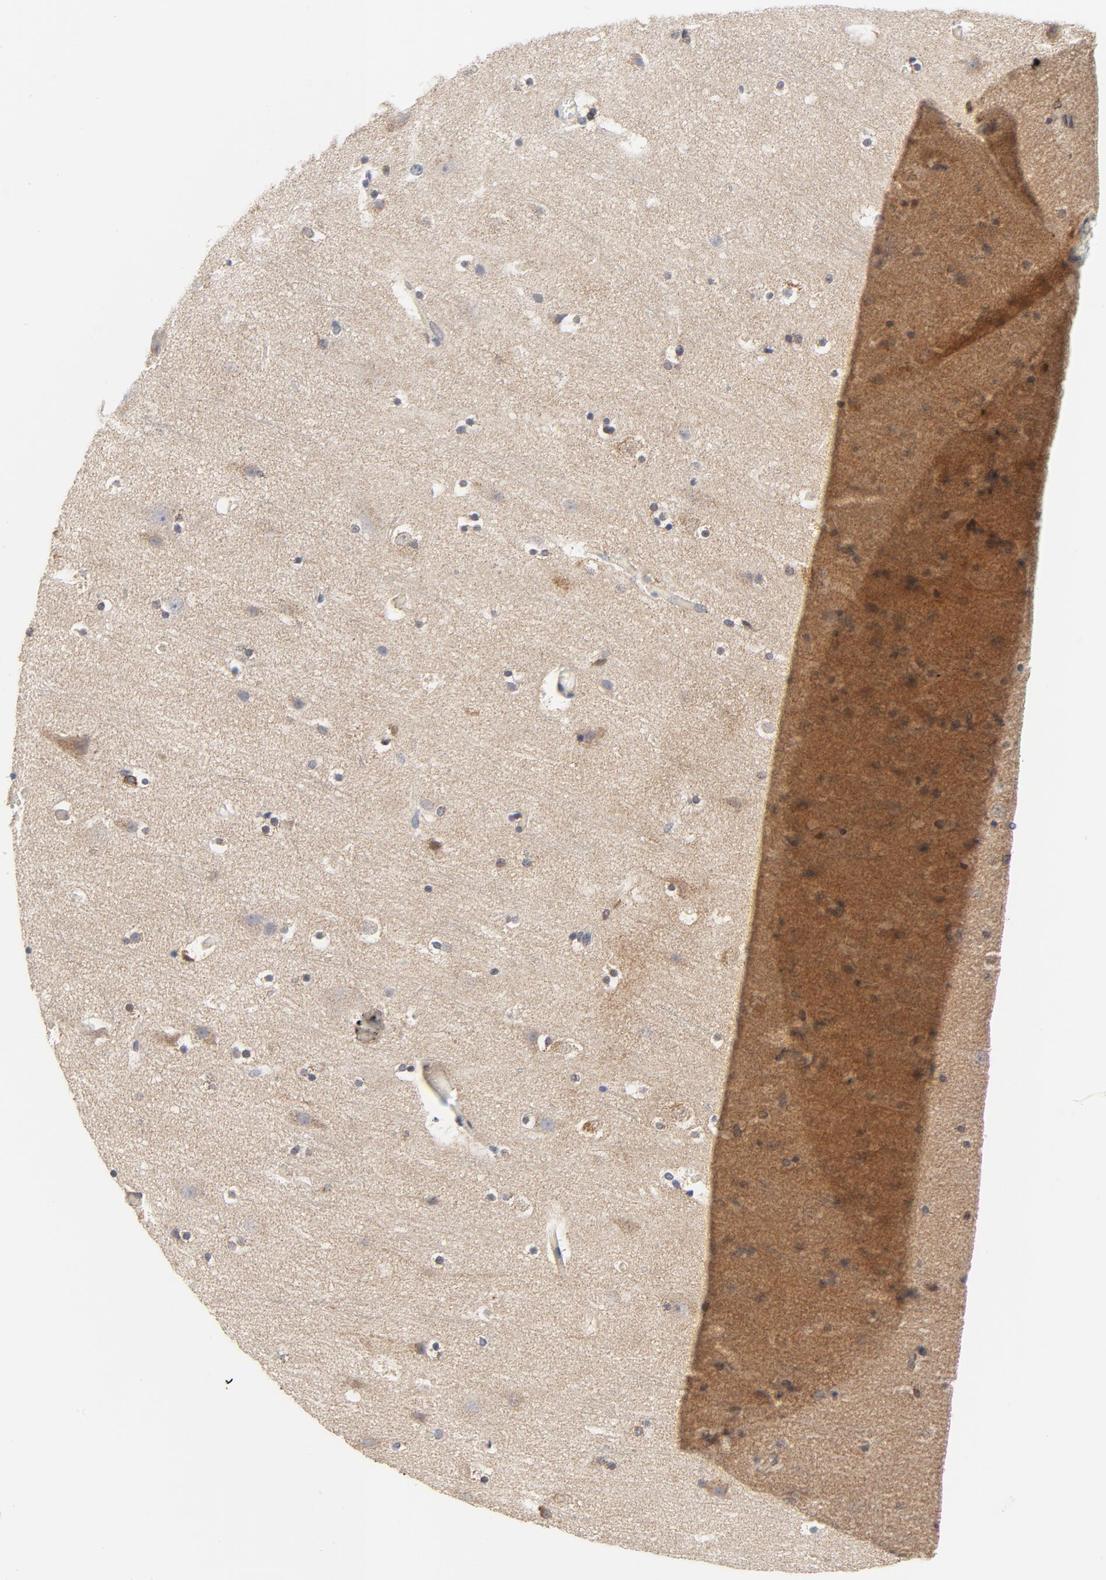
{"staining": {"intensity": "weak", "quantity": ">75%", "location": "cytoplasmic/membranous"}, "tissue": "cerebral cortex", "cell_type": "Endothelial cells", "image_type": "normal", "snomed": [{"axis": "morphology", "description": "Normal tissue, NOS"}, {"axis": "topography", "description": "Cerebral cortex"}], "caption": "The photomicrograph reveals staining of normal cerebral cortex, revealing weak cytoplasmic/membranous protein positivity (brown color) within endothelial cells. (IHC, brightfield microscopy, high magnification).", "gene": "RAPGEF4", "patient": {"sex": "male", "age": 45}}